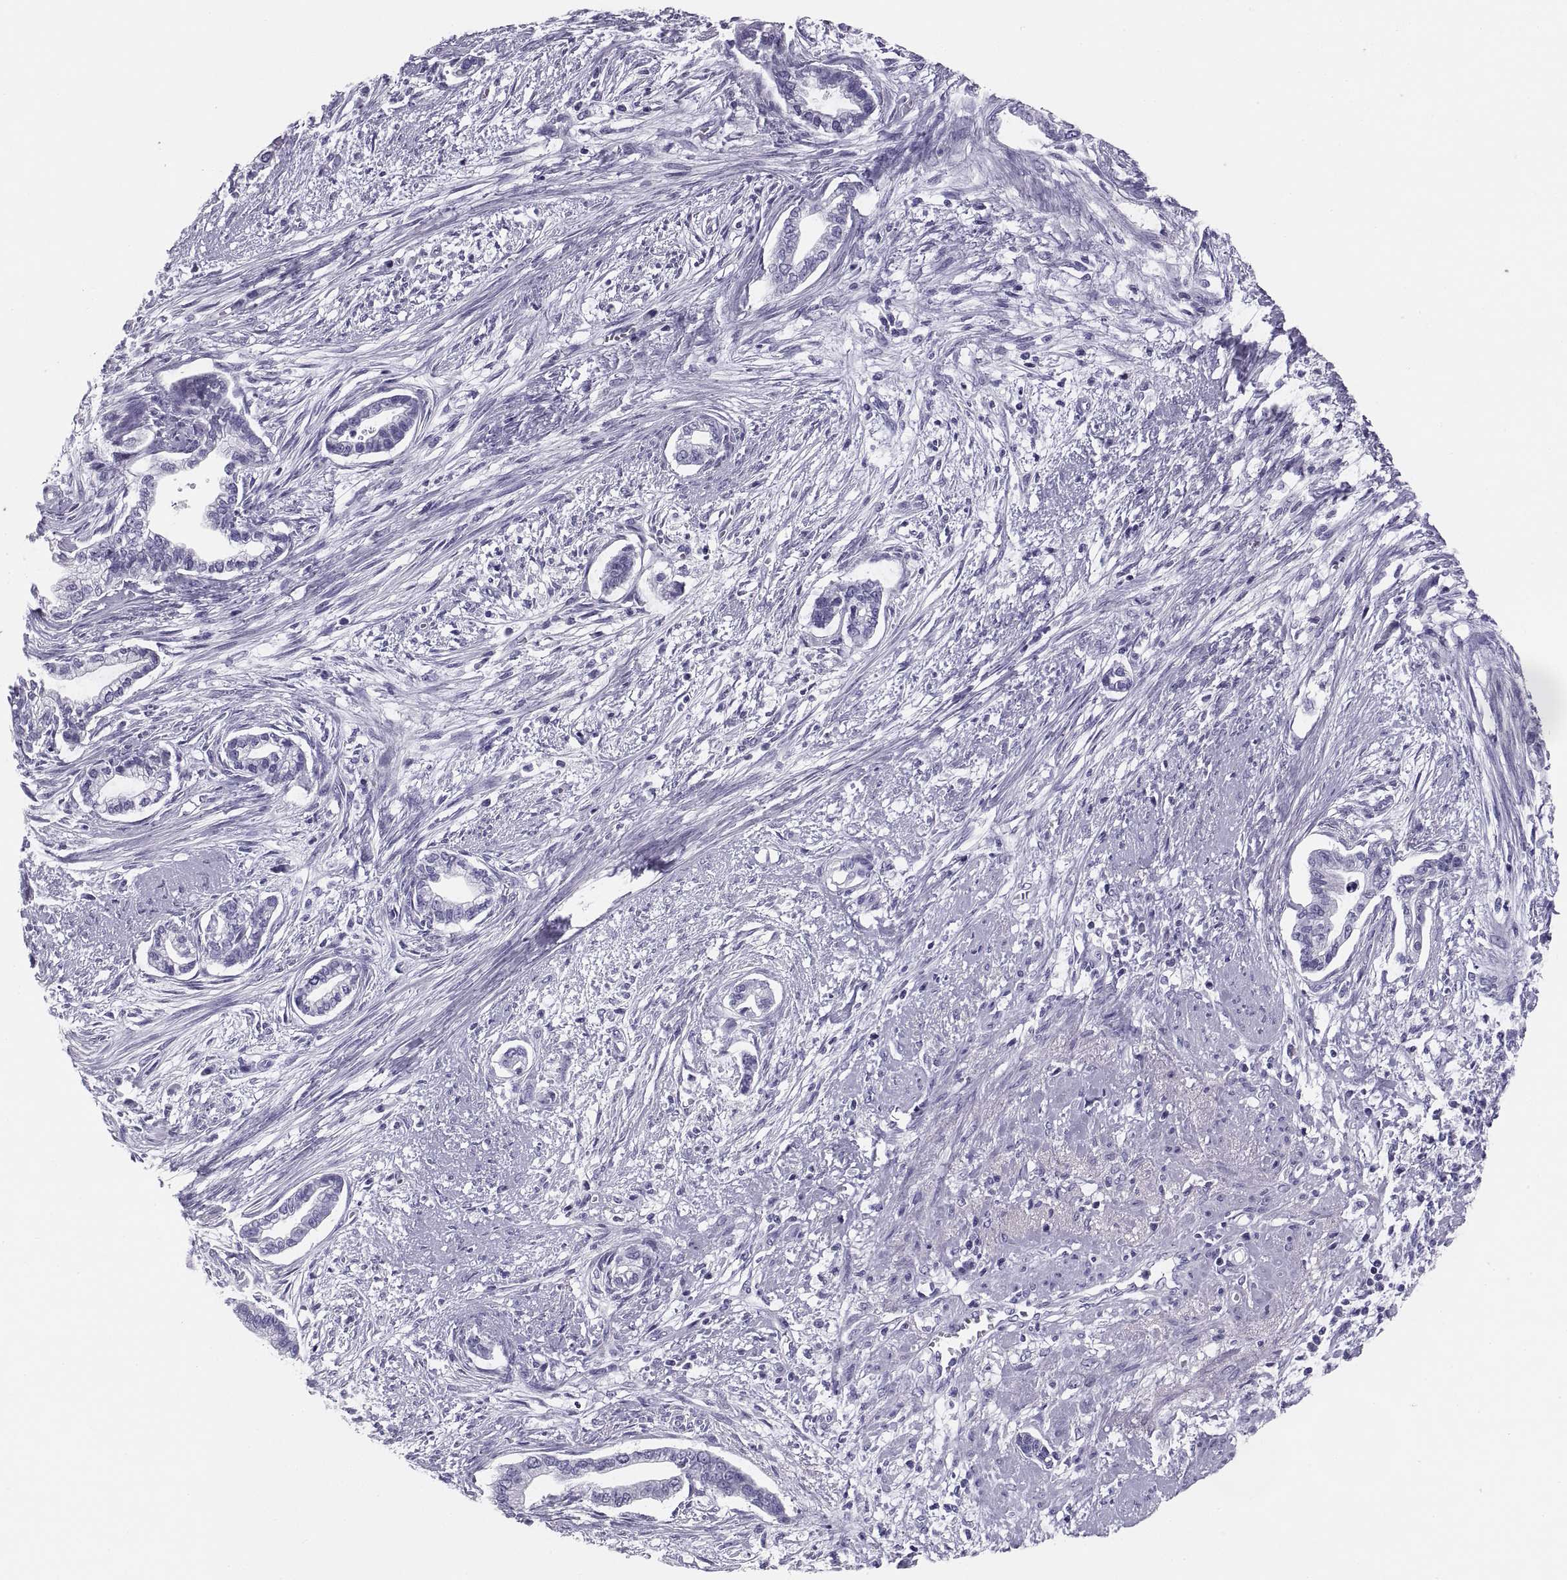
{"staining": {"intensity": "negative", "quantity": "none", "location": "none"}, "tissue": "cervical cancer", "cell_type": "Tumor cells", "image_type": "cancer", "snomed": [{"axis": "morphology", "description": "Adenocarcinoma, NOS"}, {"axis": "topography", "description": "Cervix"}], "caption": "There is no significant expression in tumor cells of cervical cancer (adenocarcinoma). (DAB (3,3'-diaminobenzidine) immunohistochemistry (IHC), high magnification).", "gene": "PAX2", "patient": {"sex": "female", "age": 62}}